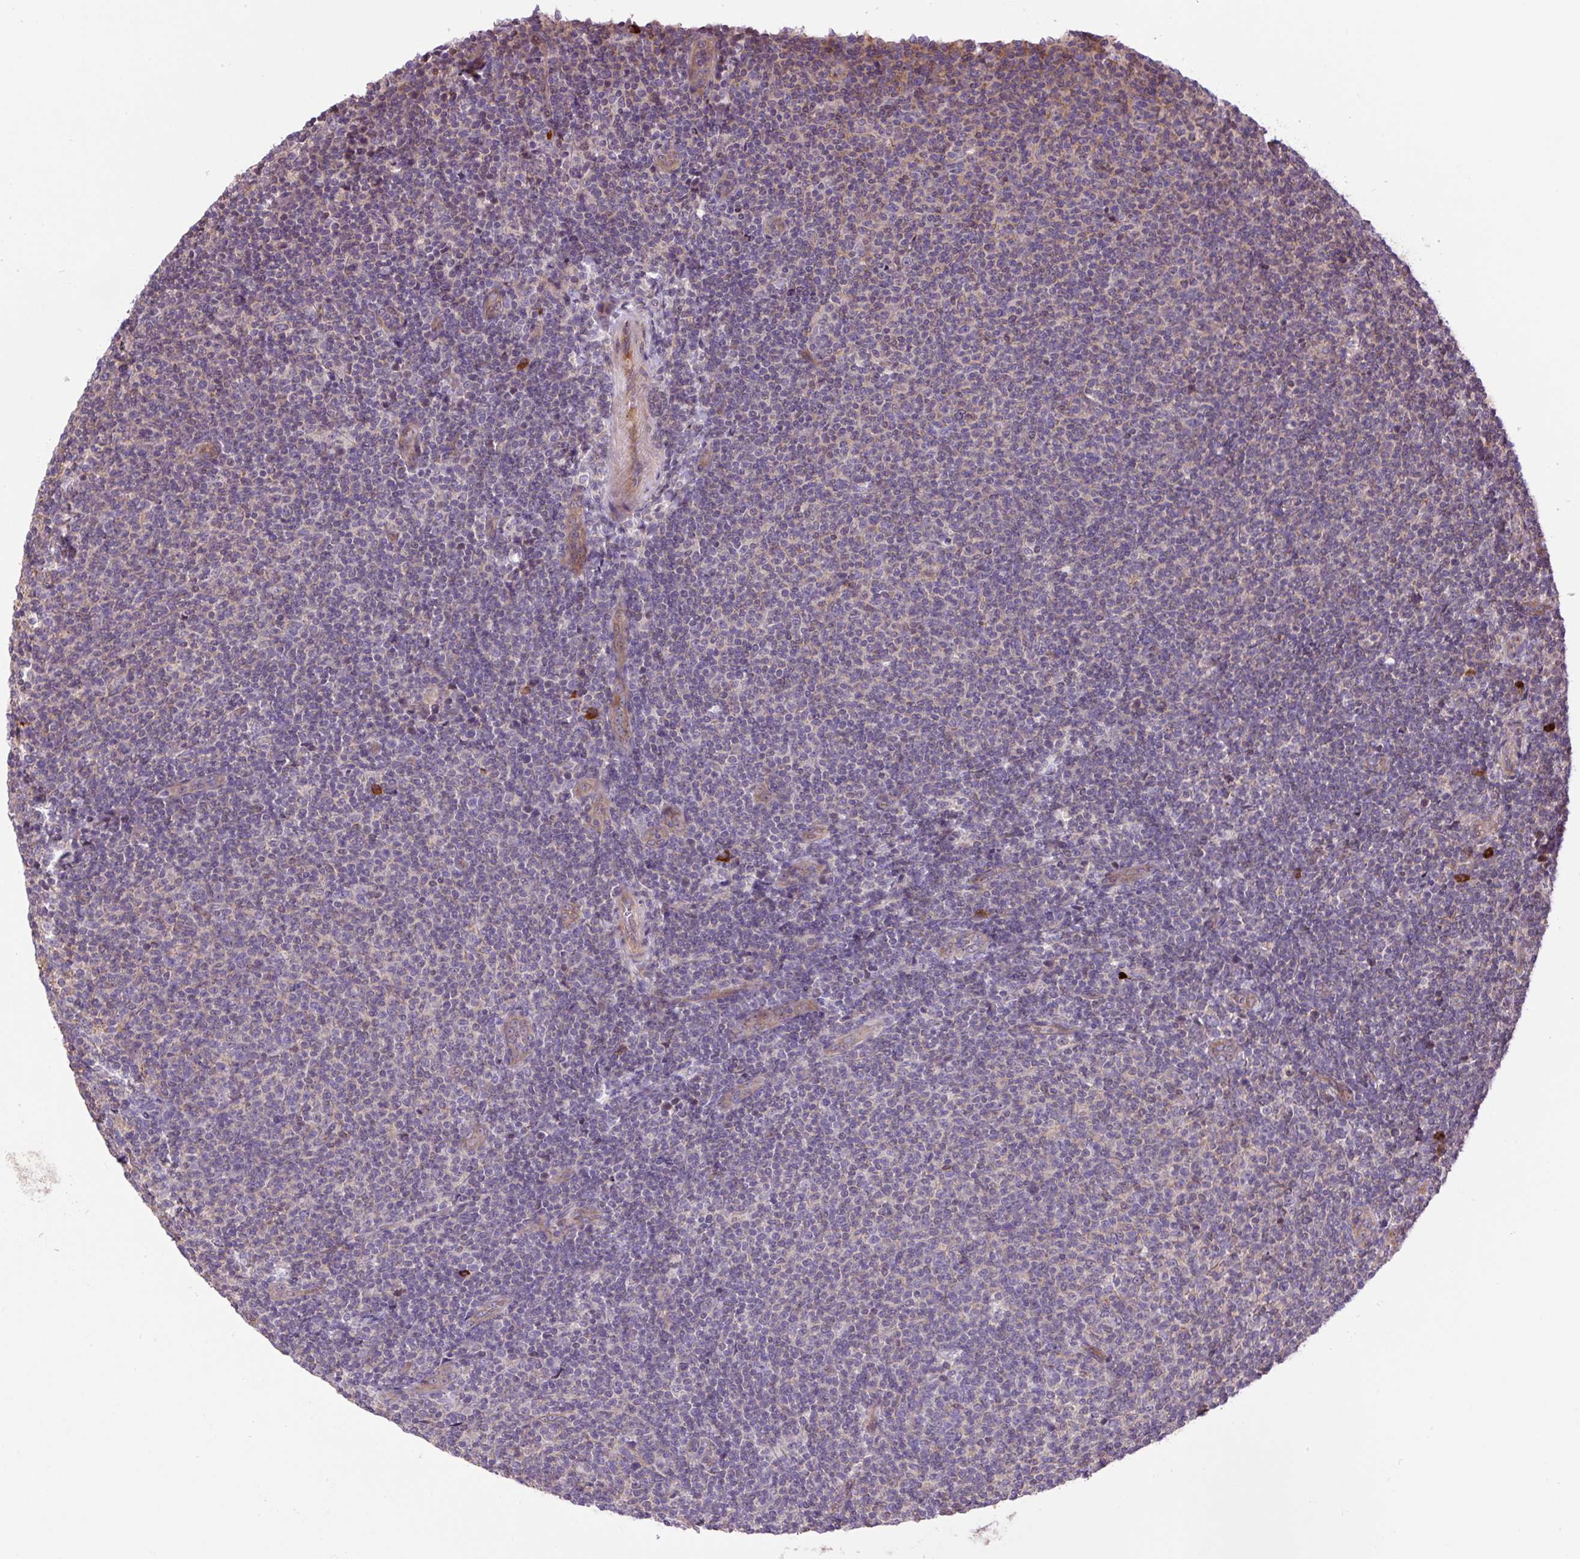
{"staining": {"intensity": "negative", "quantity": "none", "location": "none"}, "tissue": "lymphoma", "cell_type": "Tumor cells", "image_type": "cancer", "snomed": [{"axis": "morphology", "description": "Malignant lymphoma, non-Hodgkin's type, Low grade"}, {"axis": "topography", "description": "Lymph node"}], "caption": "Tumor cells are negative for brown protein staining in lymphoma.", "gene": "PPME1", "patient": {"sex": "male", "age": 66}}